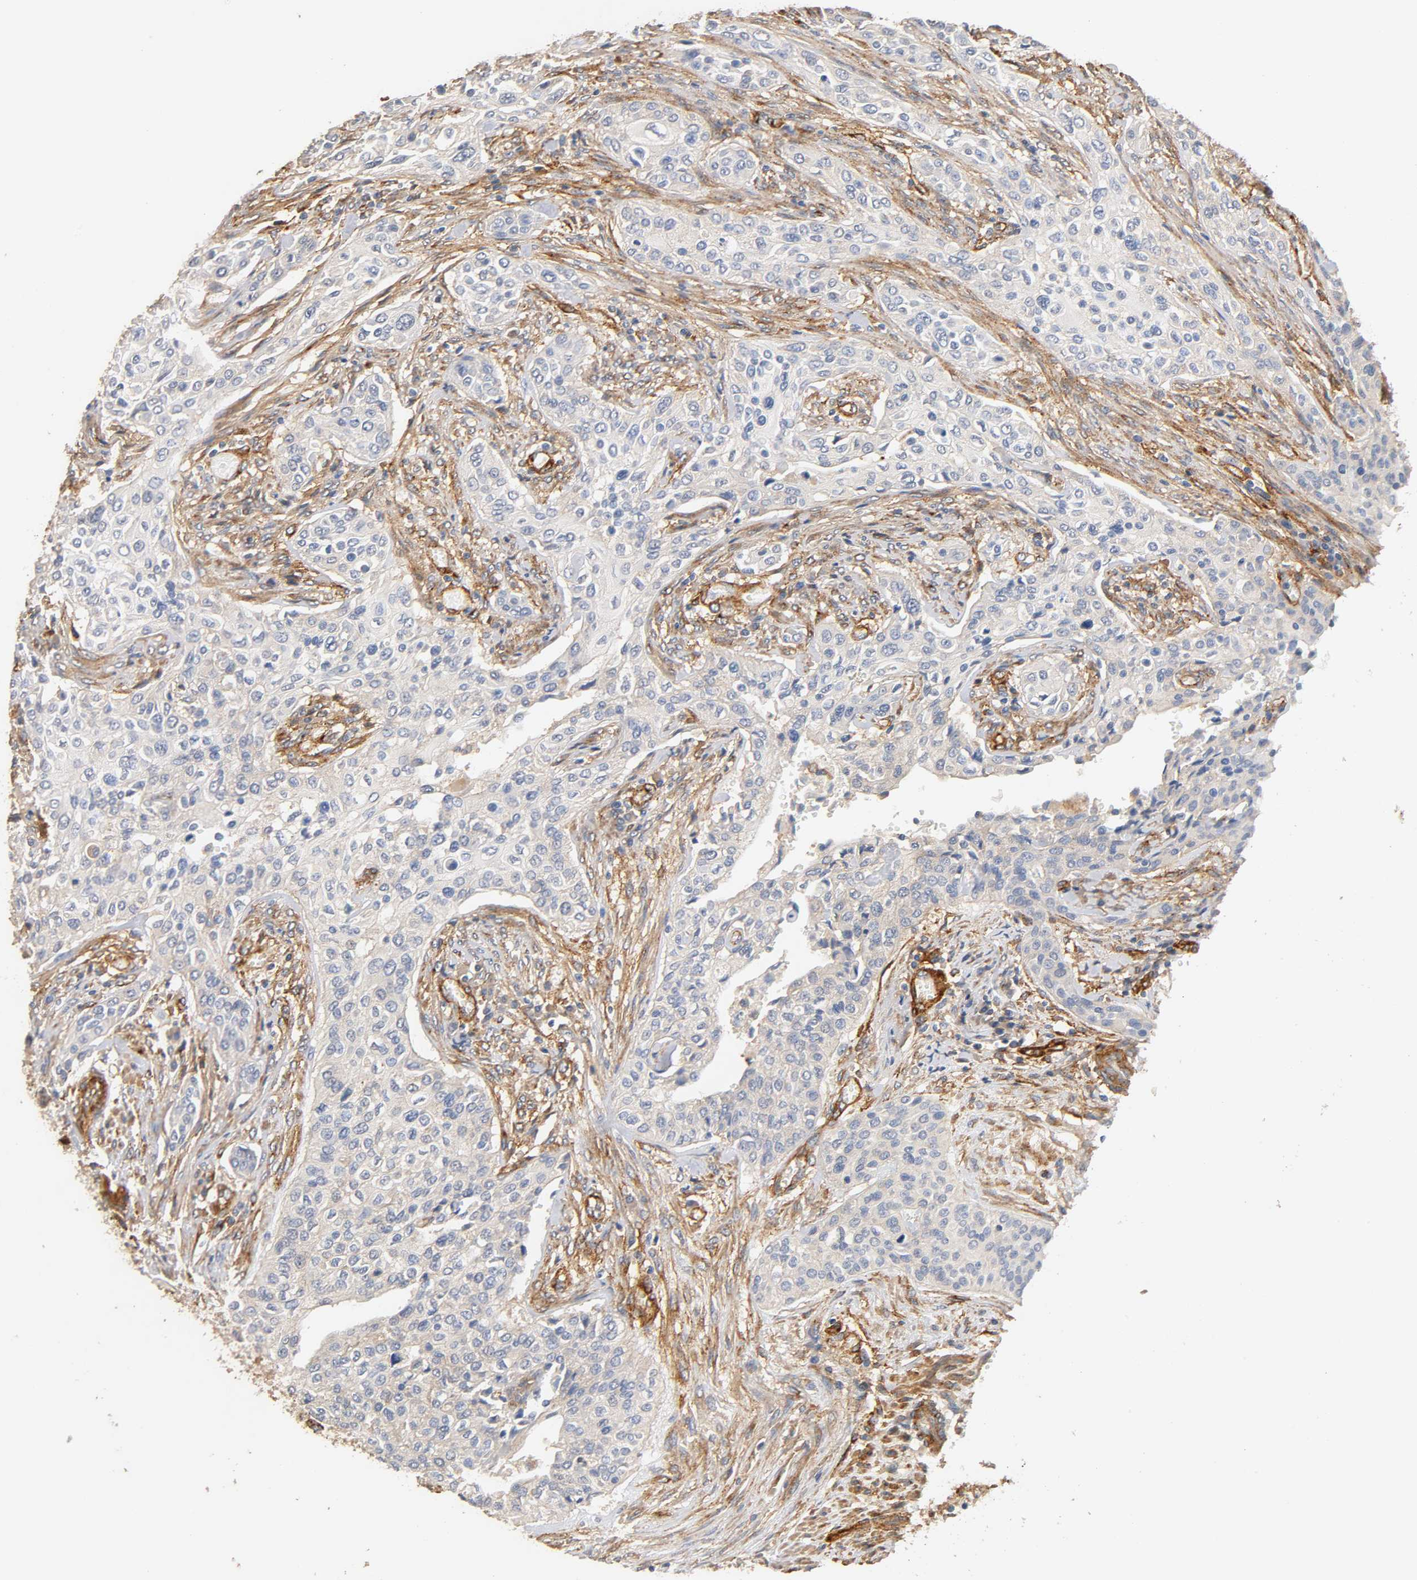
{"staining": {"intensity": "negative", "quantity": "none", "location": "none"}, "tissue": "urothelial cancer", "cell_type": "Tumor cells", "image_type": "cancer", "snomed": [{"axis": "morphology", "description": "Urothelial carcinoma, High grade"}, {"axis": "topography", "description": "Urinary bladder"}], "caption": "DAB immunohistochemical staining of human urothelial carcinoma (high-grade) reveals no significant staining in tumor cells.", "gene": "IFITM3", "patient": {"sex": "male", "age": 74}}